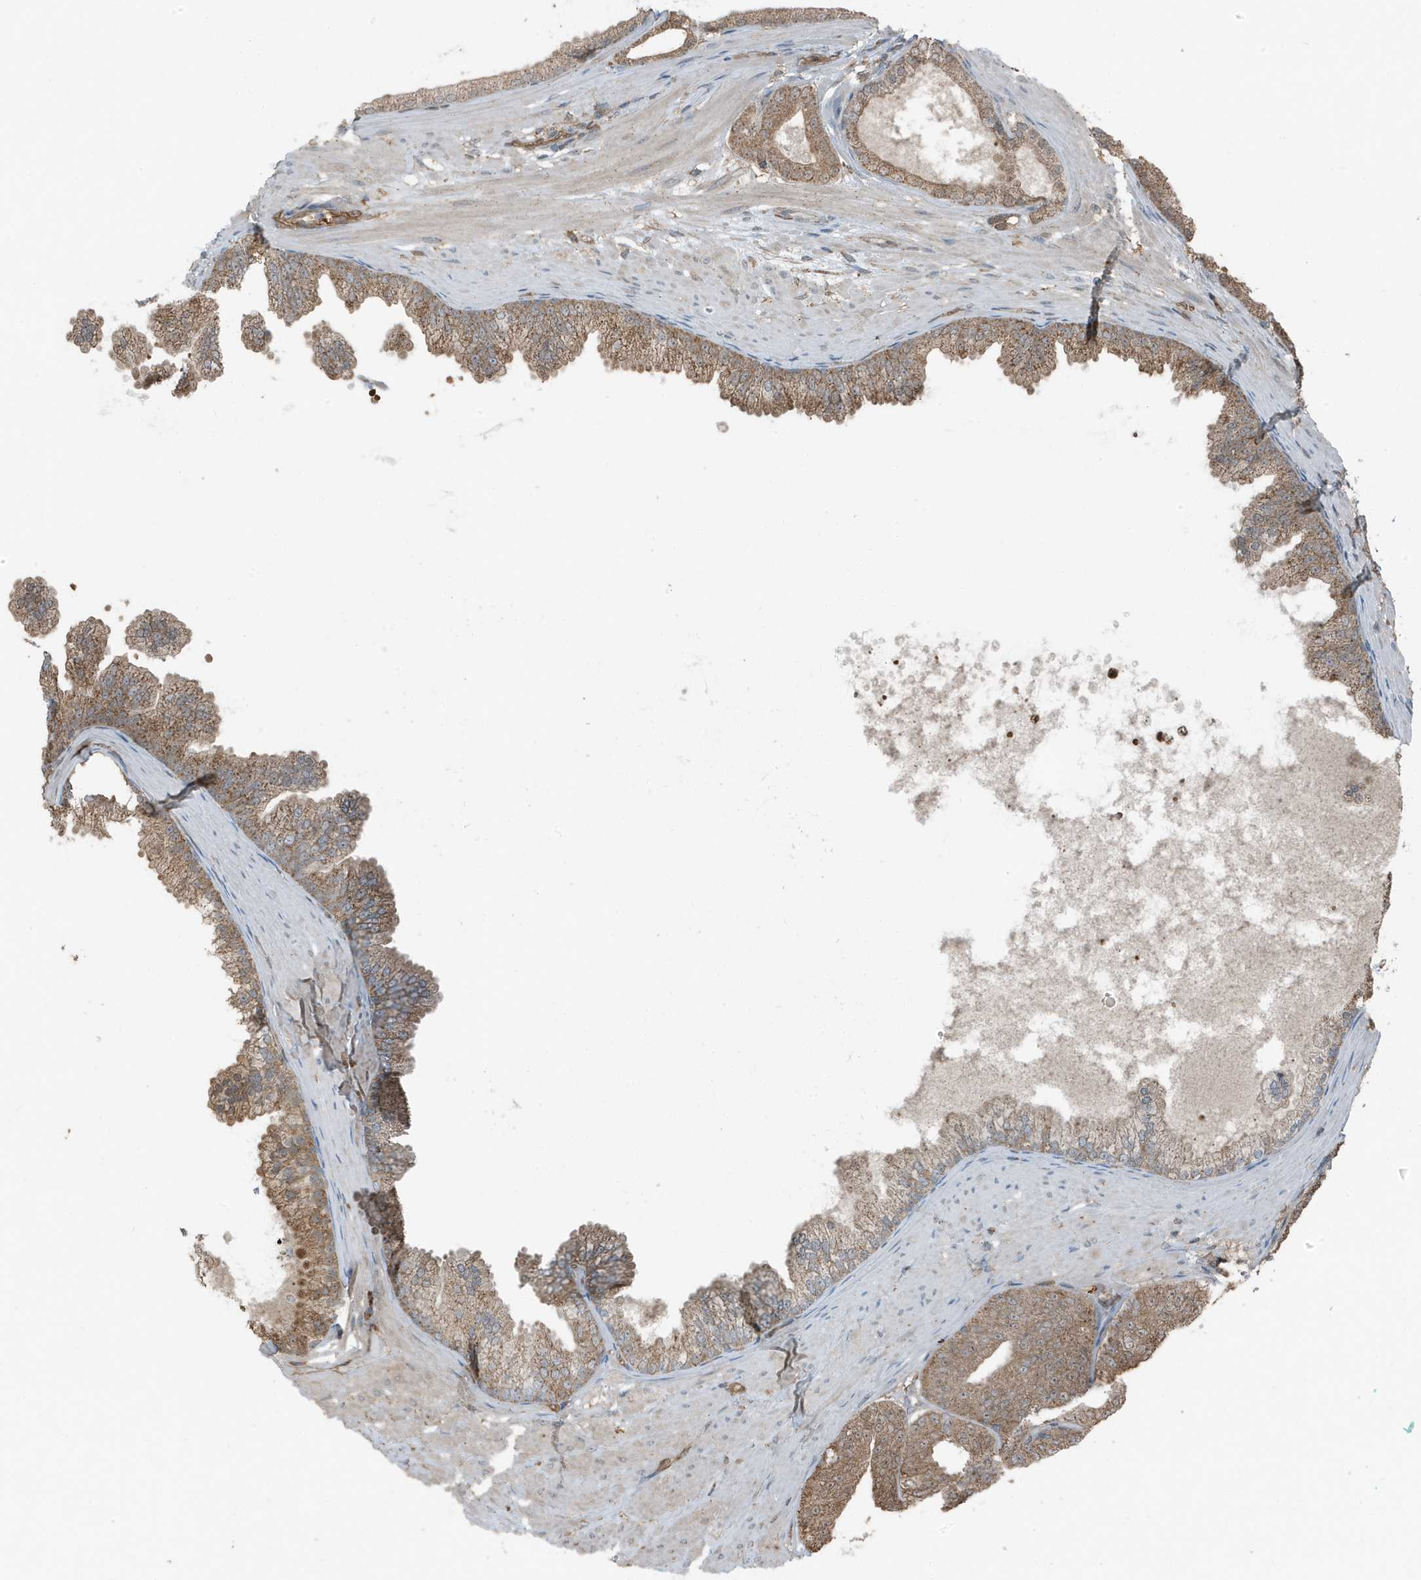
{"staining": {"intensity": "moderate", "quantity": ">75%", "location": "cytoplasmic/membranous"}, "tissue": "prostate cancer", "cell_type": "Tumor cells", "image_type": "cancer", "snomed": [{"axis": "morphology", "description": "Adenocarcinoma, Low grade"}, {"axis": "topography", "description": "Prostate"}], "caption": "DAB immunohistochemical staining of human prostate cancer demonstrates moderate cytoplasmic/membranous protein expression in approximately >75% of tumor cells.", "gene": "AZI2", "patient": {"sex": "male", "age": 63}}